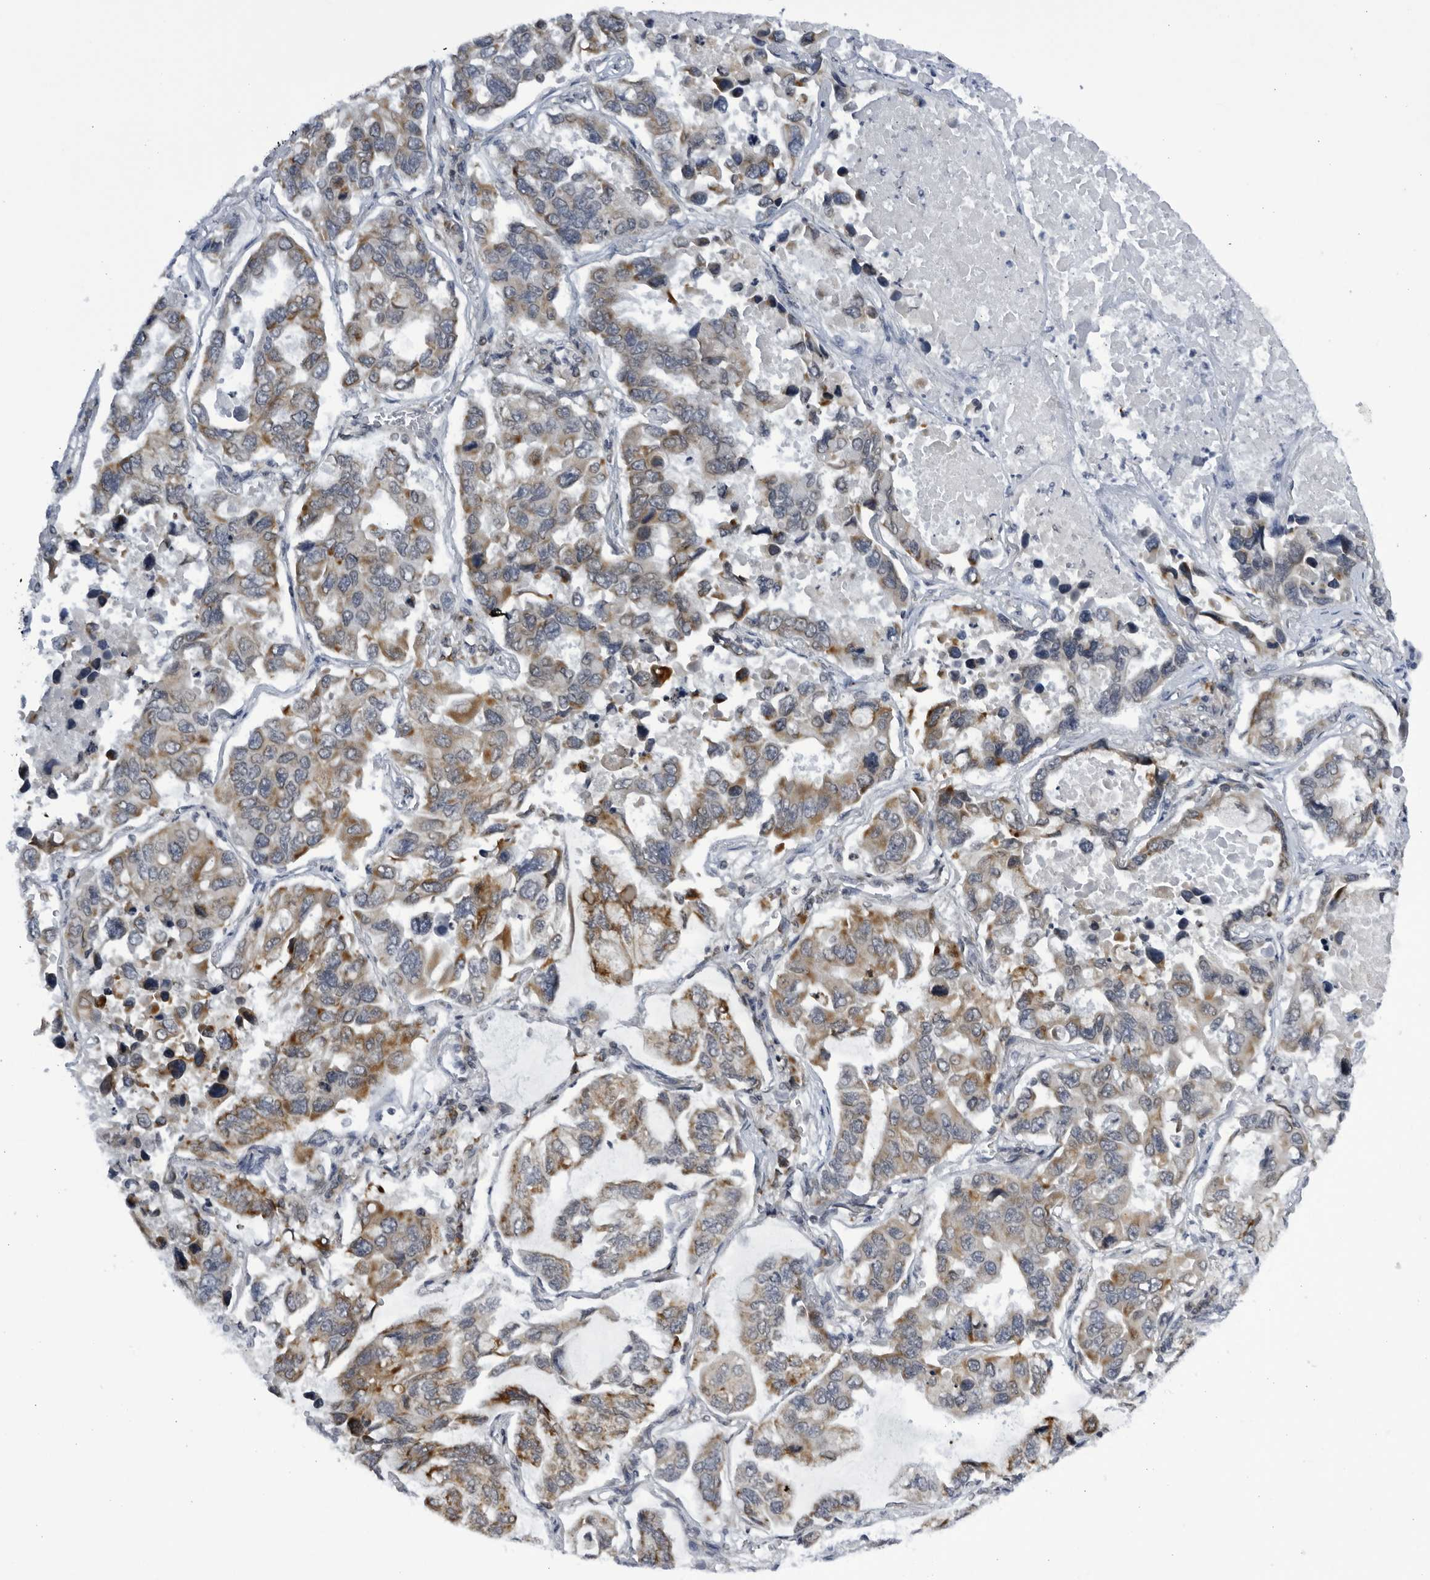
{"staining": {"intensity": "moderate", "quantity": "25%-75%", "location": "cytoplasmic/membranous"}, "tissue": "lung cancer", "cell_type": "Tumor cells", "image_type": "cancer", "snomed": [{"axis": "morphology", "description": "Adenocarcinoma, NOS"}, {"axis": "topography", "description": "Lung"}], "caption": "Protein analysis of adenocarcinoma (lung) tissue exhibits moderate cytoplasmic/membranous expression in approximately 25%-75% of tumor cells.", "gene": "SLC25A22", "patient": {"sex": "male", "age": 64}}